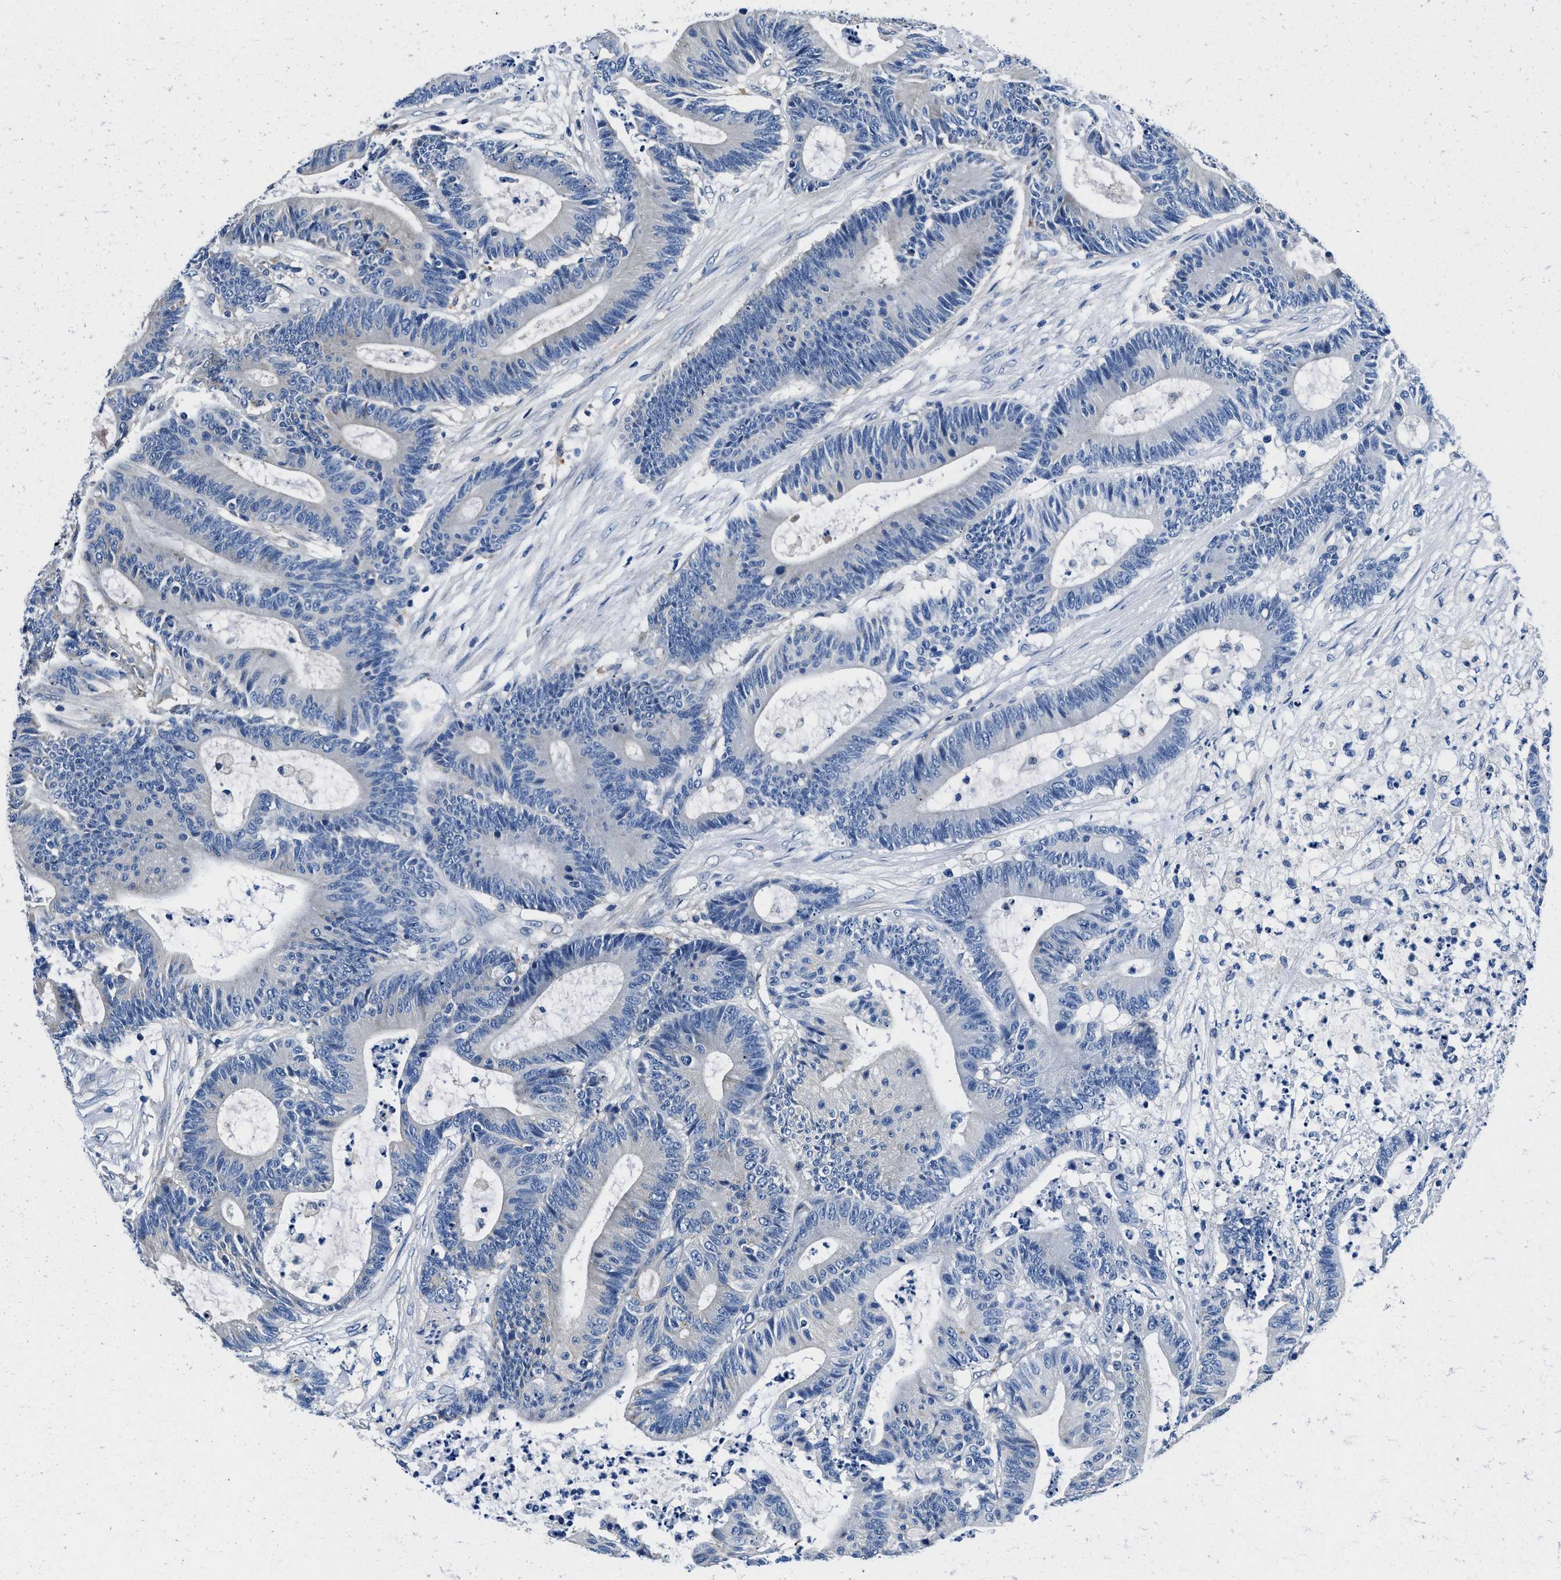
{"staining": {"intensity": "negative", "quantity": "none", "location": "none"}, "tissue": "colorectal cancer", "cell_type": "Tumor cells", "image_type": "cancer", "snomed": [{"axis": "morphology", "description": "Adenocarcinoma, NOS"}, {"axis": "topography", "description": "Colon"}], "caption": "This is a histopathology image of IHC staining of colorectal cancer (adenocarcinoma), which shows no staining in tumor cells.", "gene": "ZFAND3", "patient": {"sex": "female", "age": 84}}